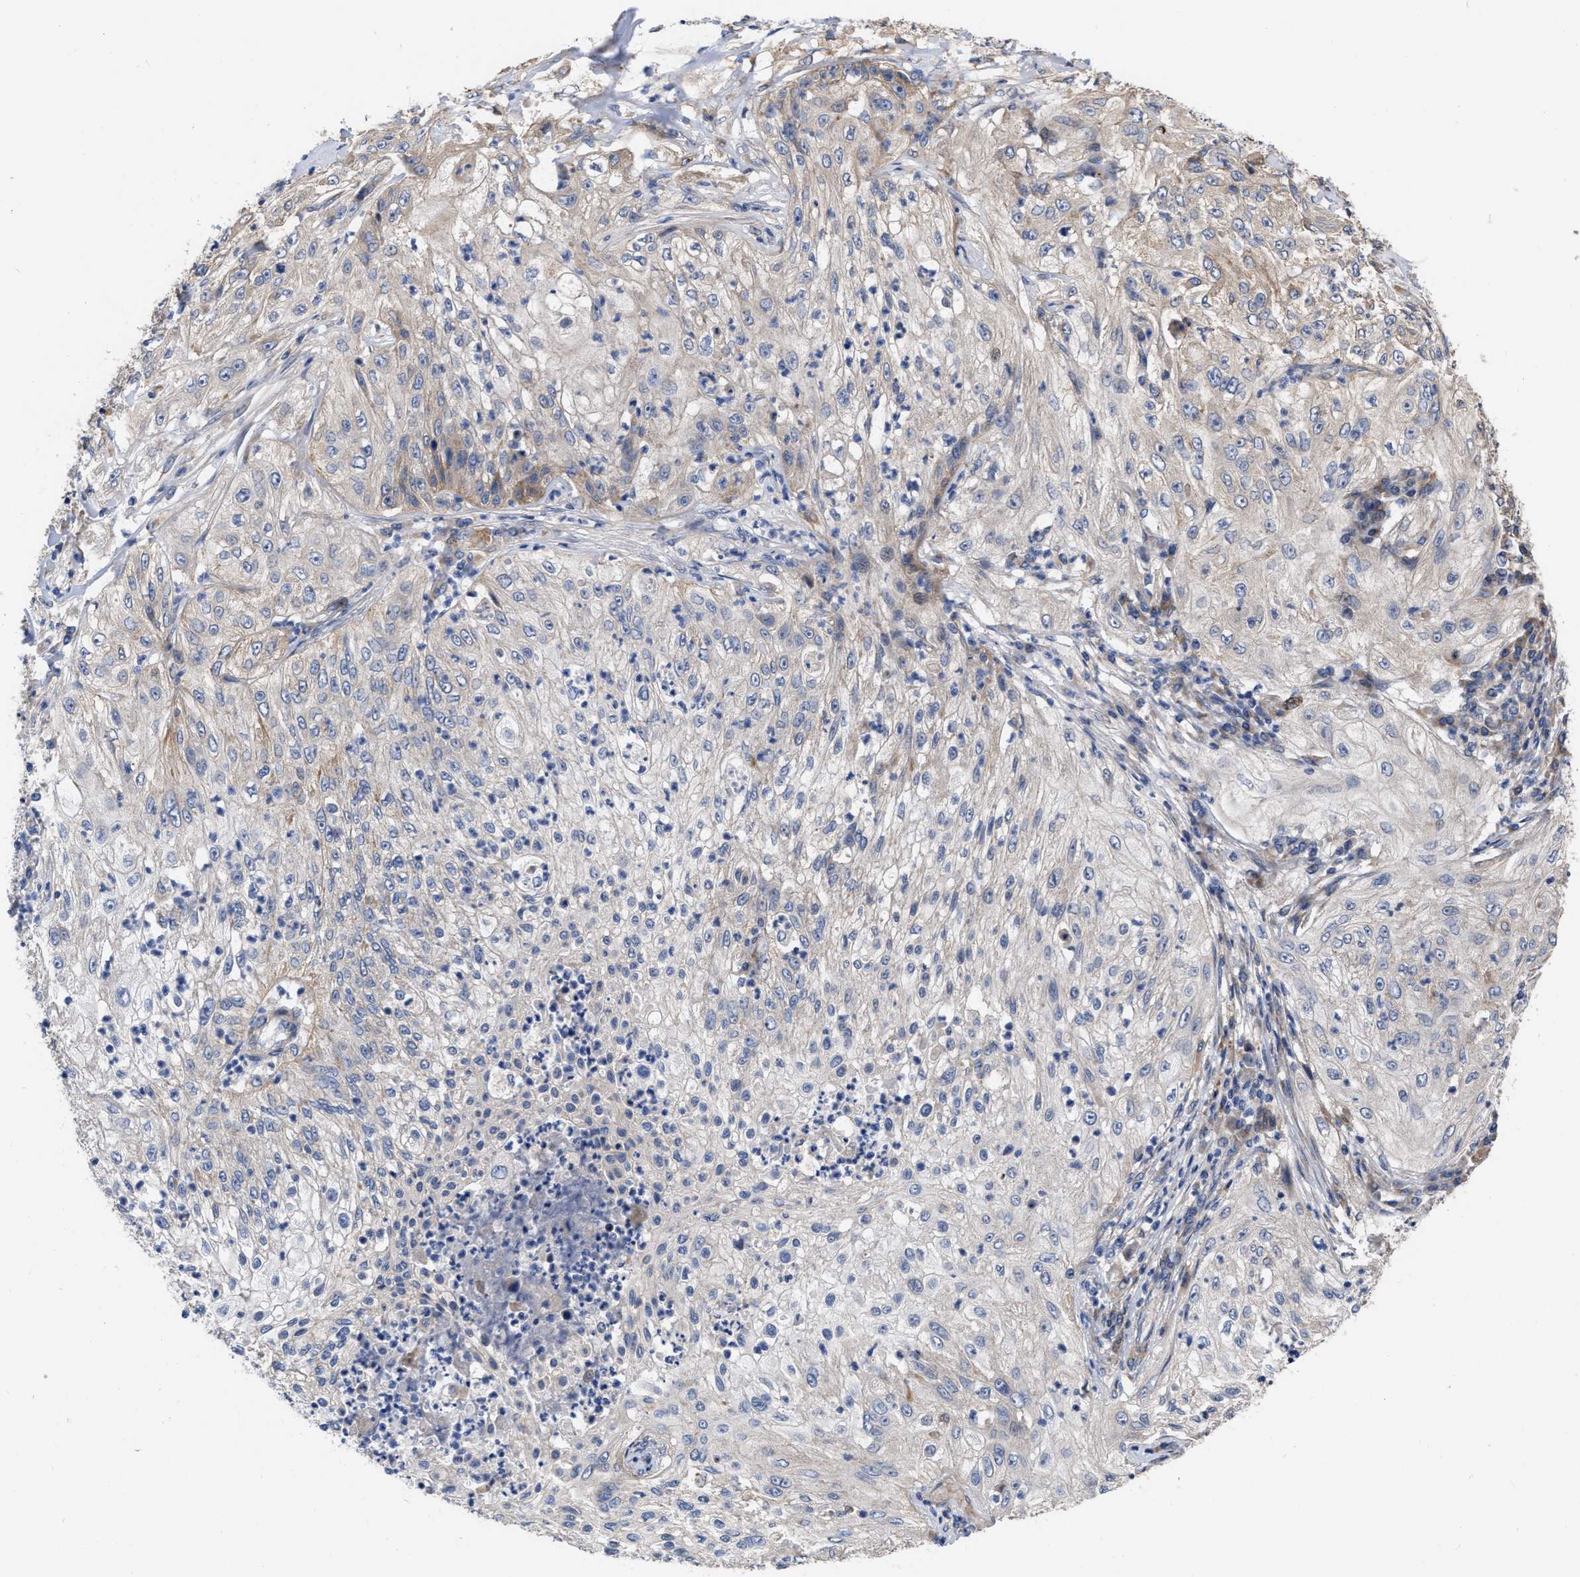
{"staining": {"intensity": "weak", "quantity": "<25%", "location": "cytoplasmic/membranous"}, "tissue": "lung cancer", "cell_type": "Tumor cells", "image_type": "cancer", "snomed": [{"axis": "morphology", "description": "Inflammation, NOS"}, {"axis": "morphology", "description": "Squamous cell carcinoma, NOS"}, {"axis": "topography", "description": "Lymph node"}, {"axis": "topography", "description": "Soft tissue"}, {"axis": "topography", "description": "Lung"}], "caption": "IHC histopathology image of neoplastic tissue: human lung squamous cell carcinoma stained with DAB (3,3'-diaminobenzidine) demonstrates no significant protein staining in tumor cells.", "gene": "MLST8", "patient": {"sex": "male", "age": 66}}